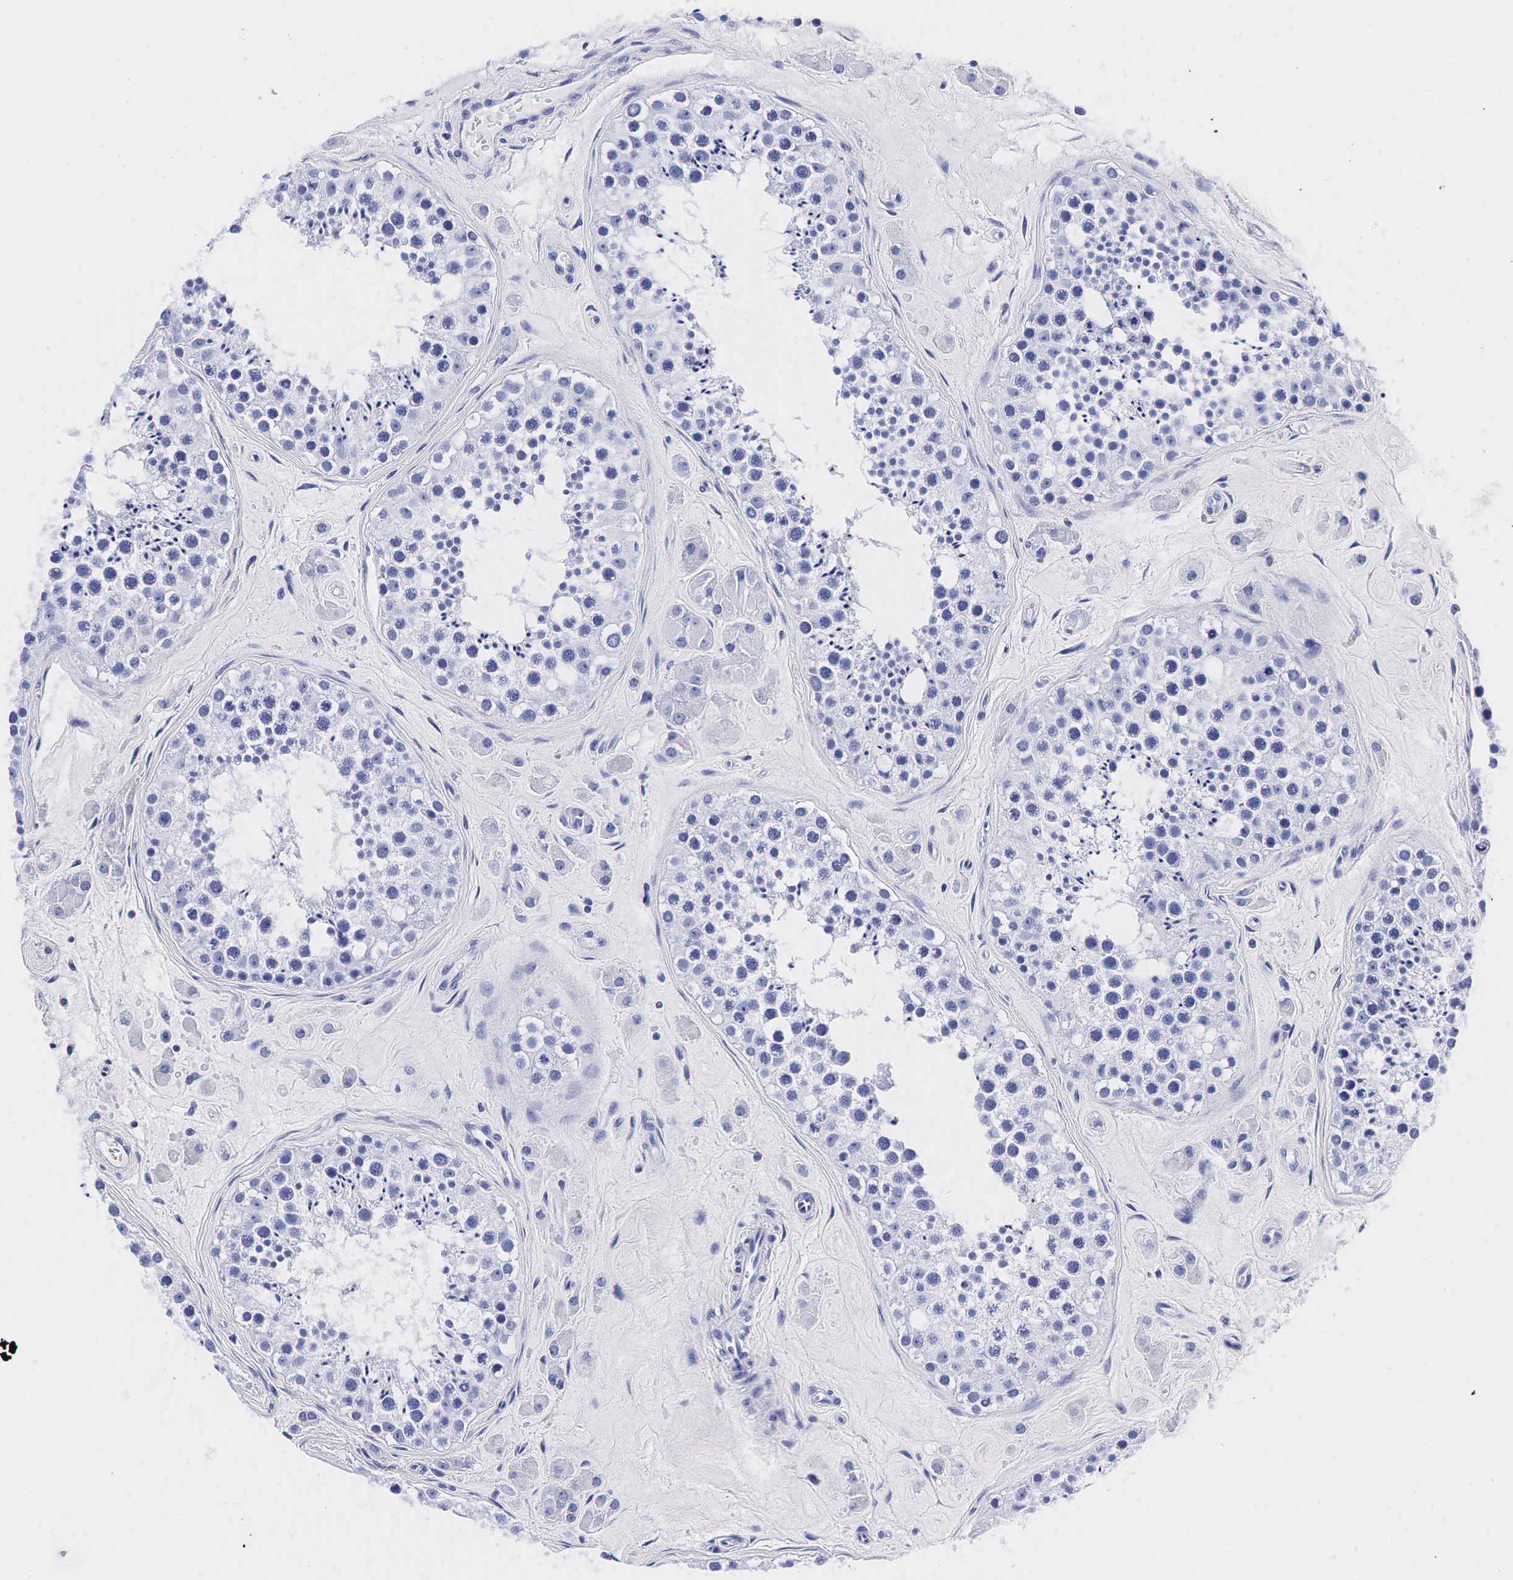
{"staining": {"intensity": "negative", "quantity": "none", "location": "none"}, "tissue": "testis", "cell_type": "Cells in seminiferous ducts", "image_type": "normal", "snomed": [{"axis": "morphology", "description": "Normal tissue, NOS"}, {"axis": "topography", "description": "Testis"}], "caption": "Immunohistochemical staining of normal human testis demonstrates no significant positivity in cells in seminiferous ducts. Nuclei are stained in blue.", "gene": "KLK3", "patient": {"sex": "male", "age": 38}}